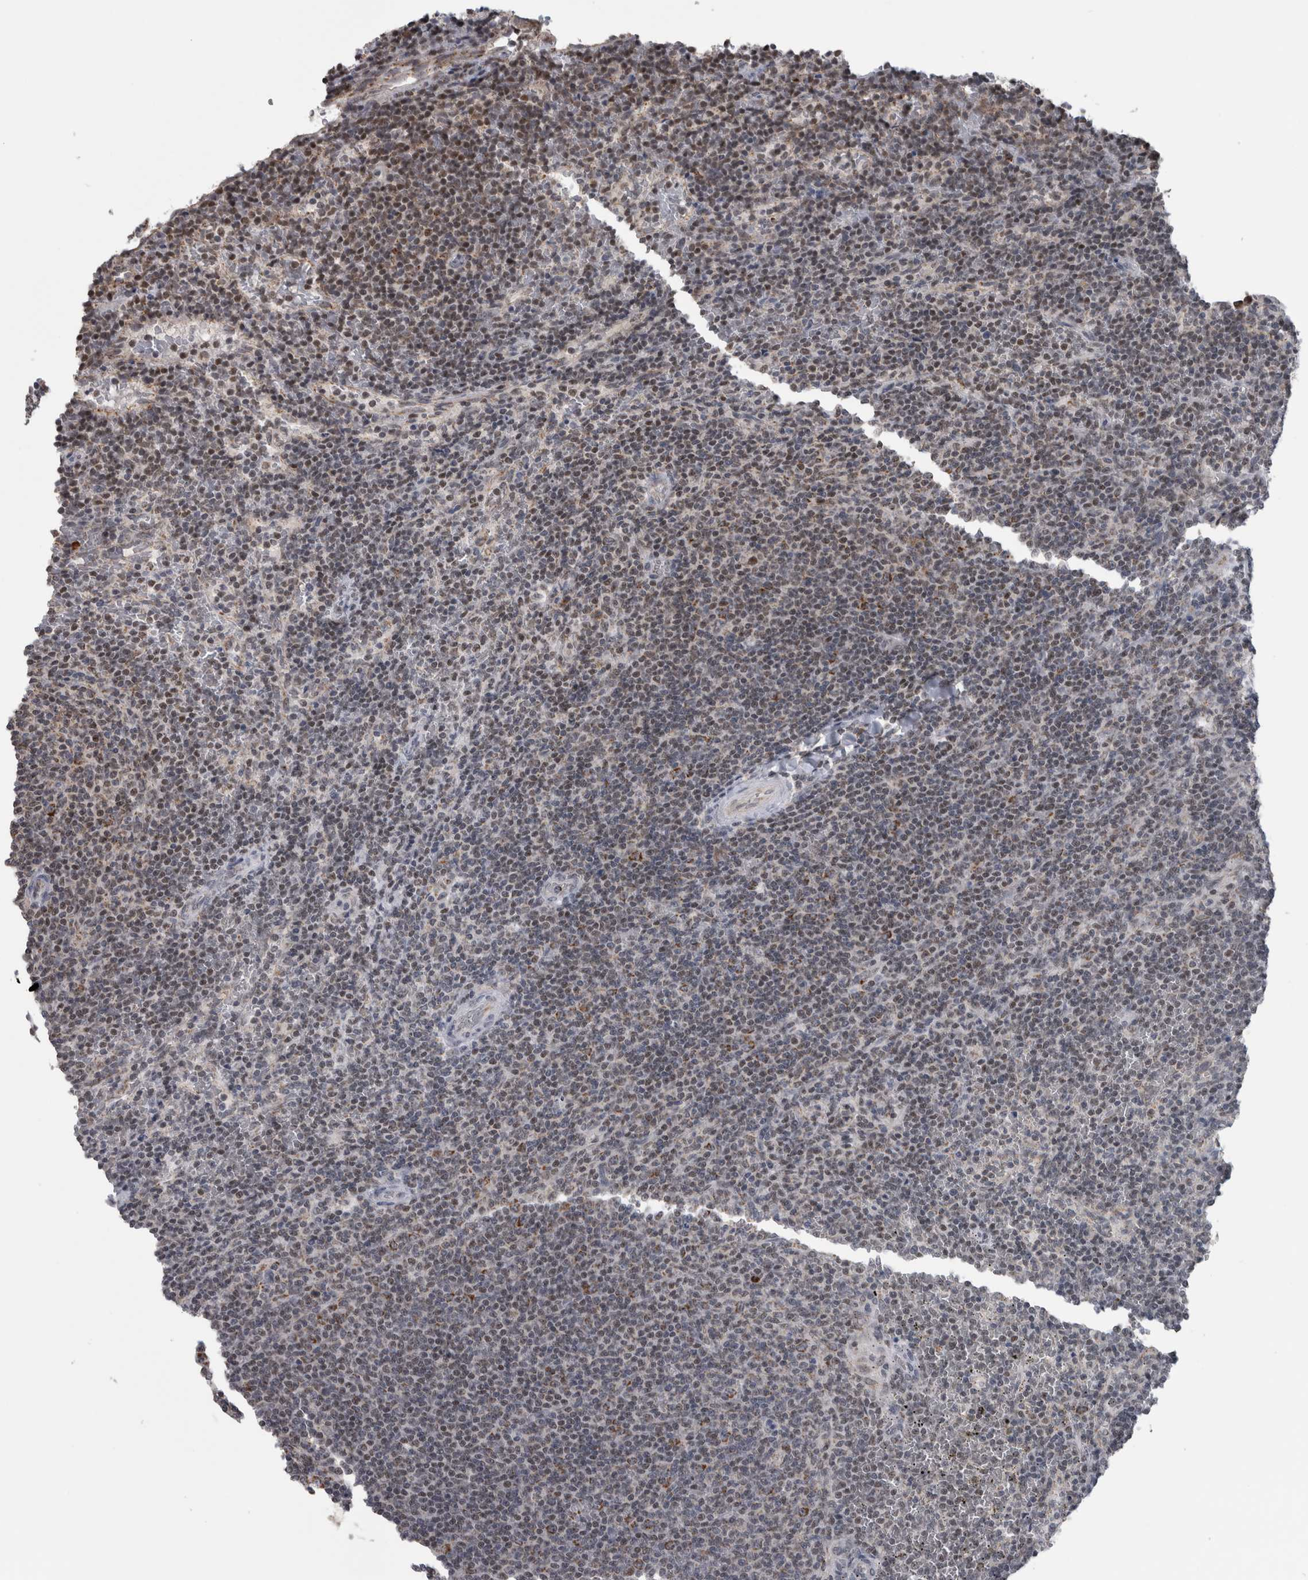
{"staining": {"intensity": "moderate", "quantity": "<25%", "location": "cytoplasmic/membranous"}, "tissue": "lymphoma", "cell_type": "Tumor cells", "image_type": "cancer", "snomed": [{"axis": "morphology", "description": "Malignant lymphoma, non-Hodgkin's type, Low grade"}, {"axis": "topography", "description": "Spleen"}], "caption": "Human lymphoma stained with a protein marker reveals moderate staining in tumor cells.", "gene": "OR2K2", "patient": {"sex": "female", "age": 50}}